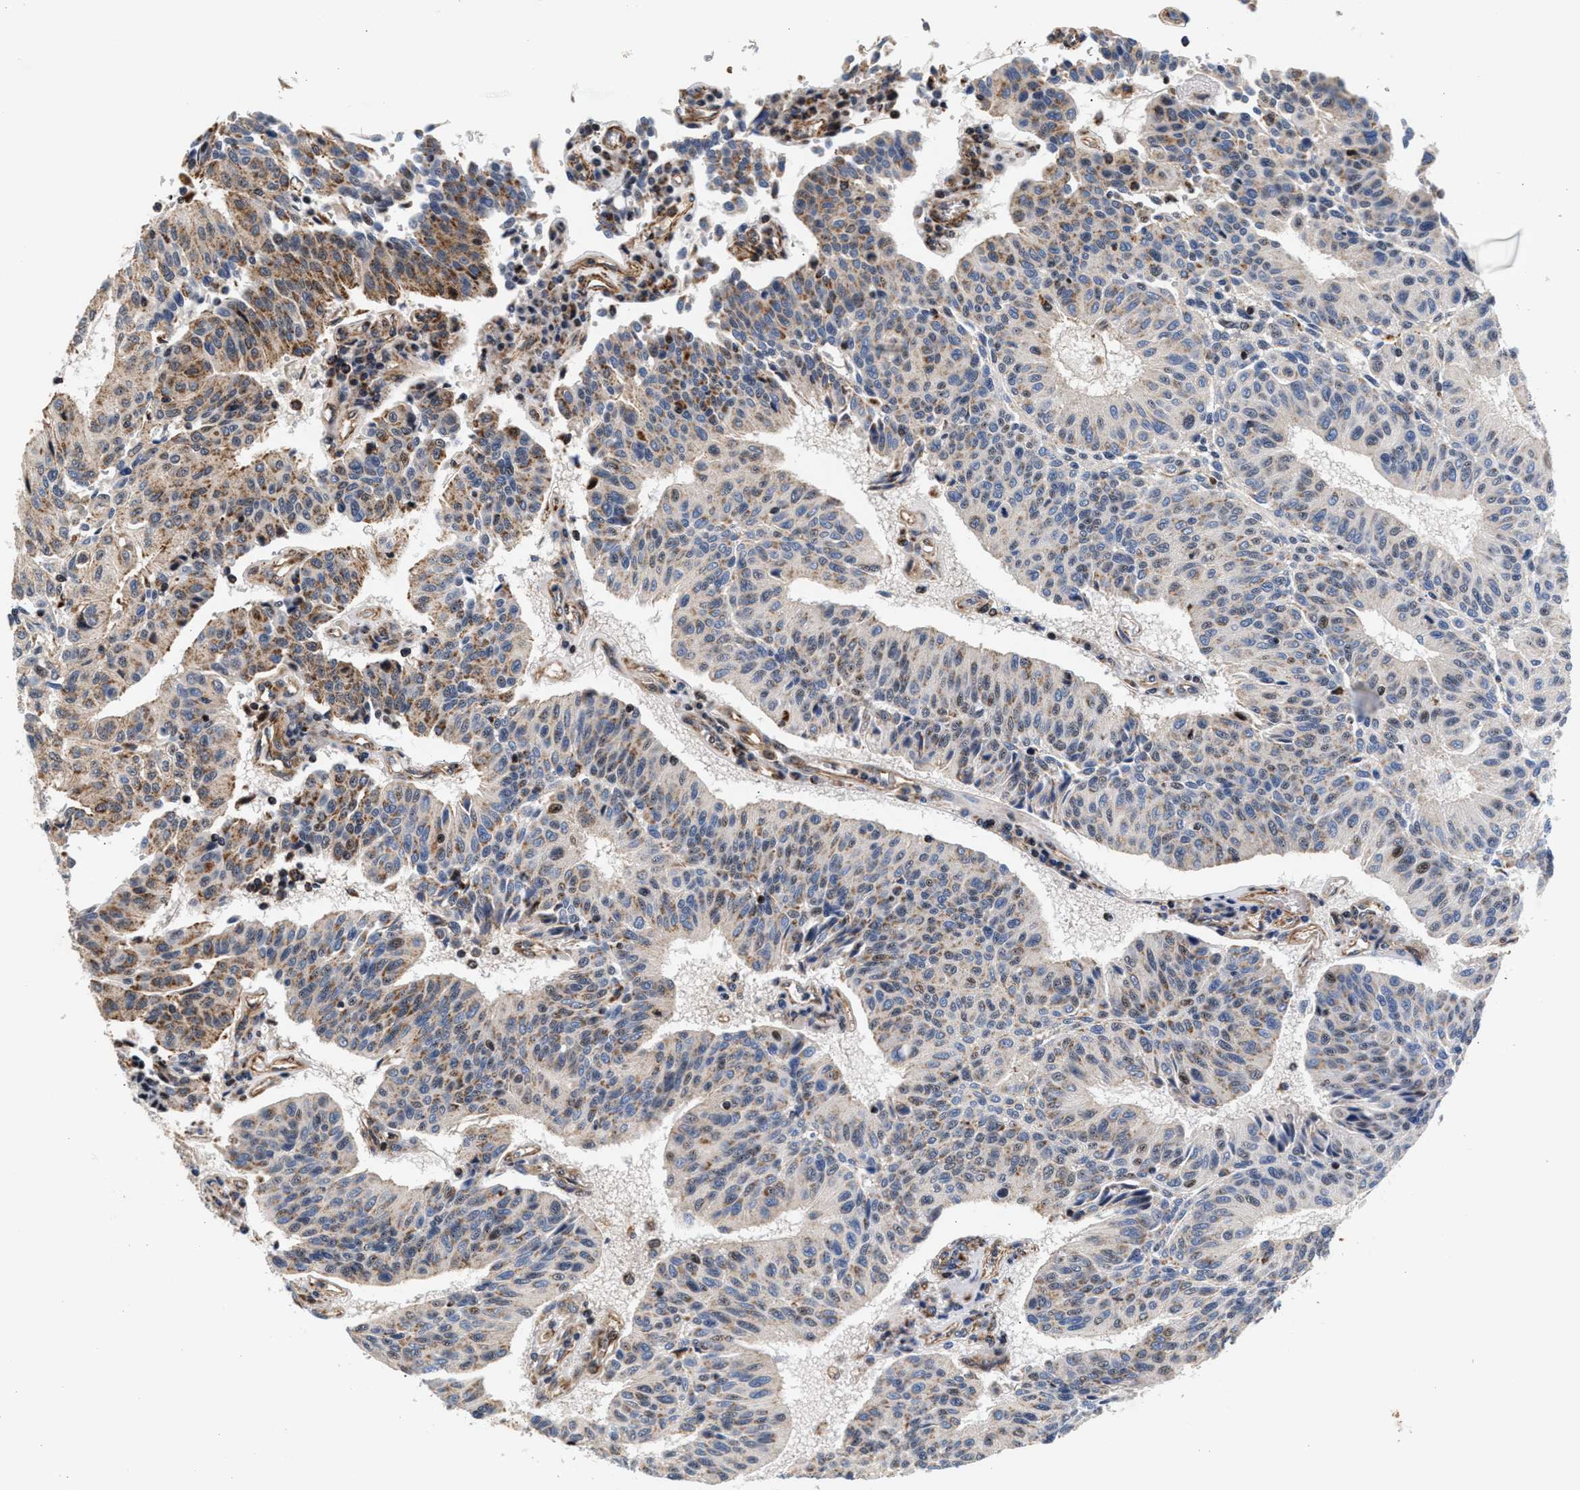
{"staining": {"intensity": "moderate", "quantity": "<25%", "location": "cytoplasmic/membranous,nuclear"}, "tissue": "urothelial cancer", "cell_type": "Tumor cells", "image_type": "cancer", "snomed": [{"axis": "morphology", "description": "Urothelial carcinoma, High grade"}, {"axis": "topography", "description": "Urinary bladder"}], "caption": "DAB (3,3'-diaminobenzidine) immunohistochemical staining of human urothelial cancer exhibits moderate cytoplasmic/membranous and nuclear protein positivity in approximately <25% of tumor cells.", "gene": "SGK1", "patient": {"sex": "male", "age": 66}}